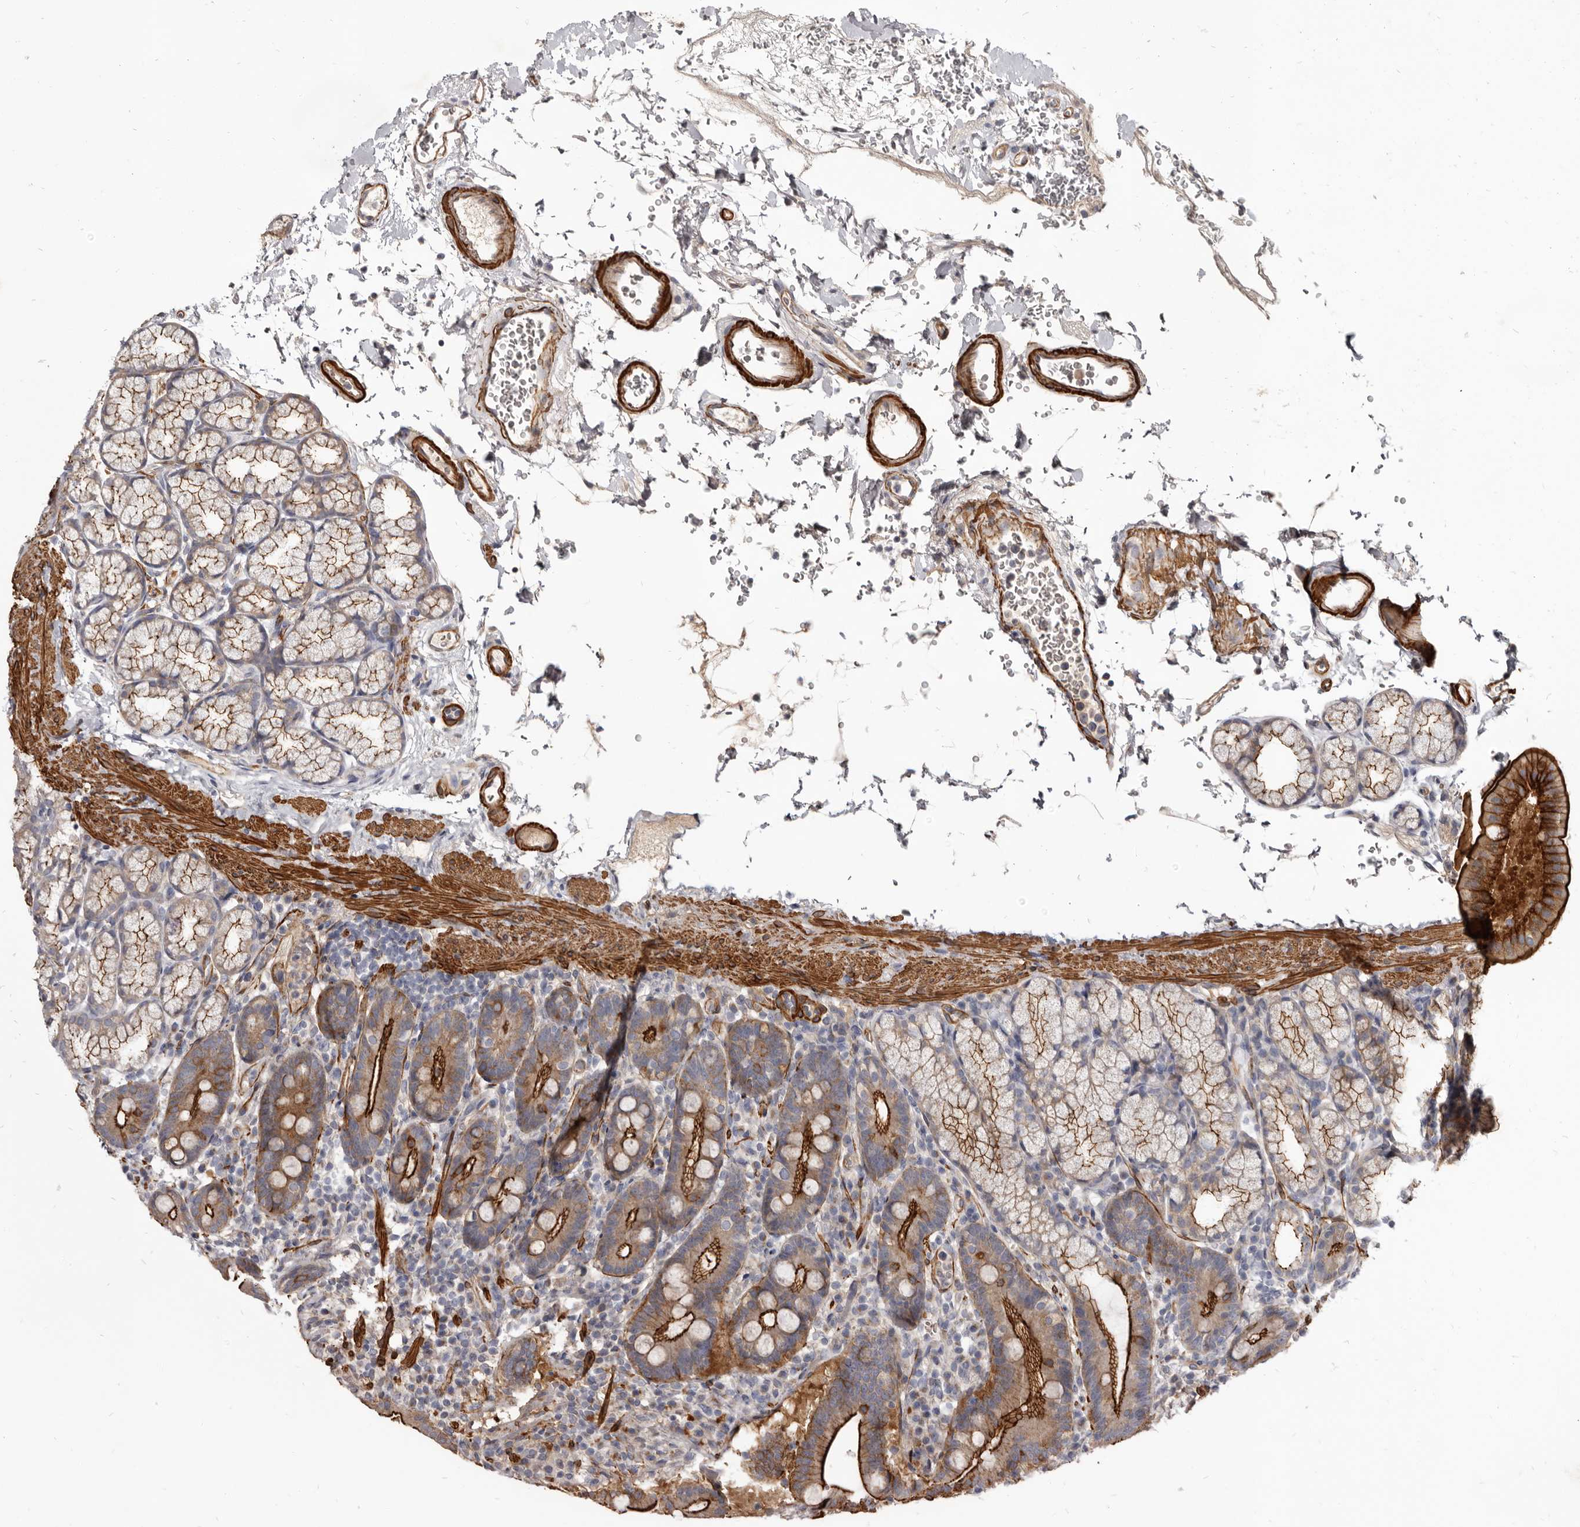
{"staining": {"intensity": "strong", "quantity": "25%-75%", "location": "cytoplasmic/membranous"}, "tissue": "duodenum", "cell_type": "Glandular cells", "image_type": "normal", "snomed": [{"axis": "morphology", "description": "Normal tissue, NOS"}, {"axis": "topography", "description": "Duodenum"}], "caption": "Strong cytoplasmic/membranous staining is identified in approximately 25%-75% of glandular cells in normal duodenum. (DAB (3,3'-diaminobenzidine) IHC with brightfield microscopy, high magnification).", "gene": "CGN", "patient": {"sex": "male", "age": 54}}